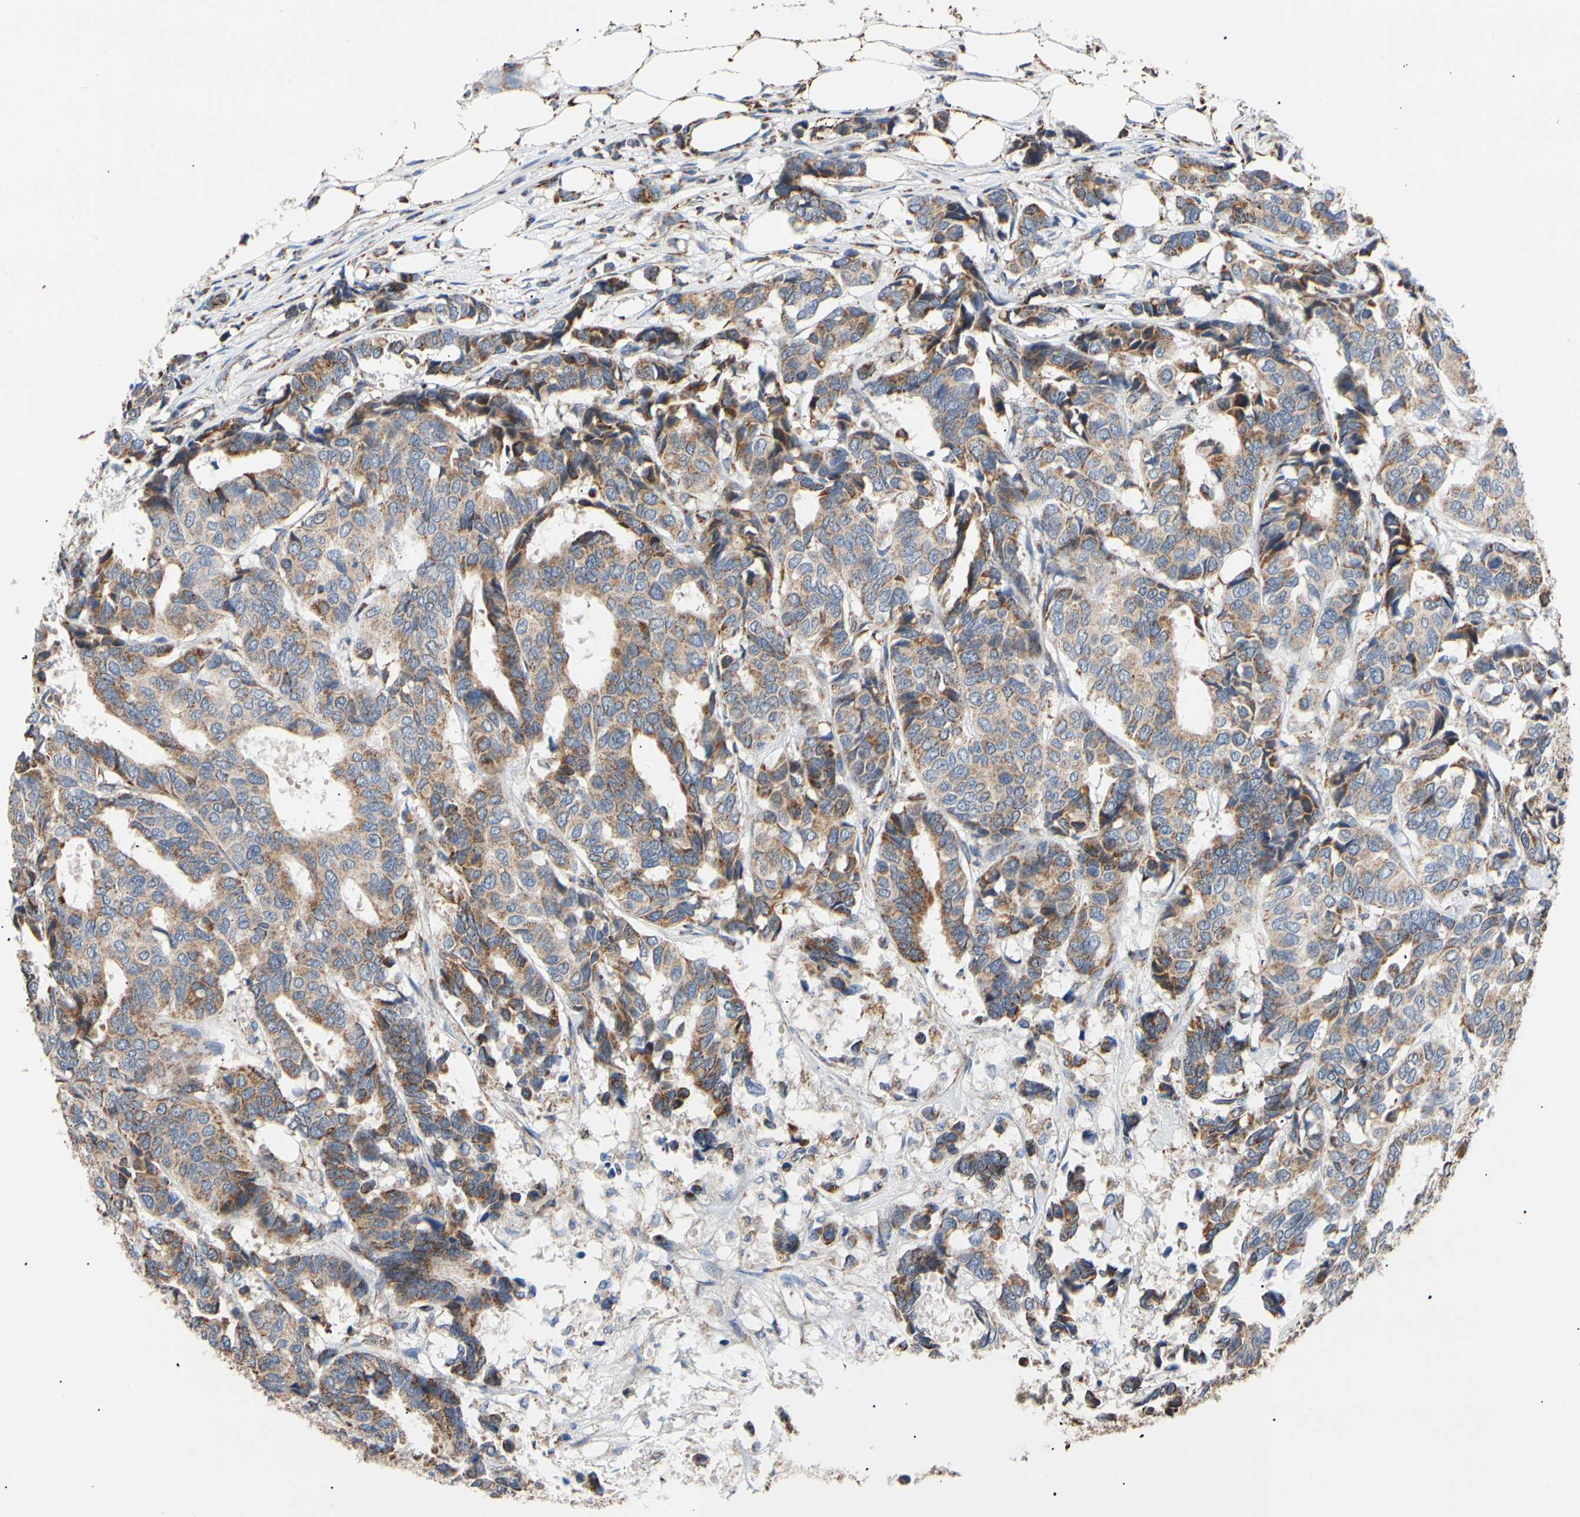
{"staining": {"intensity": "moderate", "quantity": ">75%", "location": "cytoplasmic/membranous"}, "tissue": "breast cancer", "cell_type": "Tumor cells", "image_type": "cancer", "snomed": [{"axis": "morphology", "description": "Duct carcinoma"}, {"axis": "topography", "description": "Breast"}], "caption": "Moderate cytoplasmic/membranous staining is appreciated in approximately >75% of tumor cells in infiltrating ductal carcinoma (breast).", "gene": "ACAT1", "patient": {"sex": "female", "age": 87}}